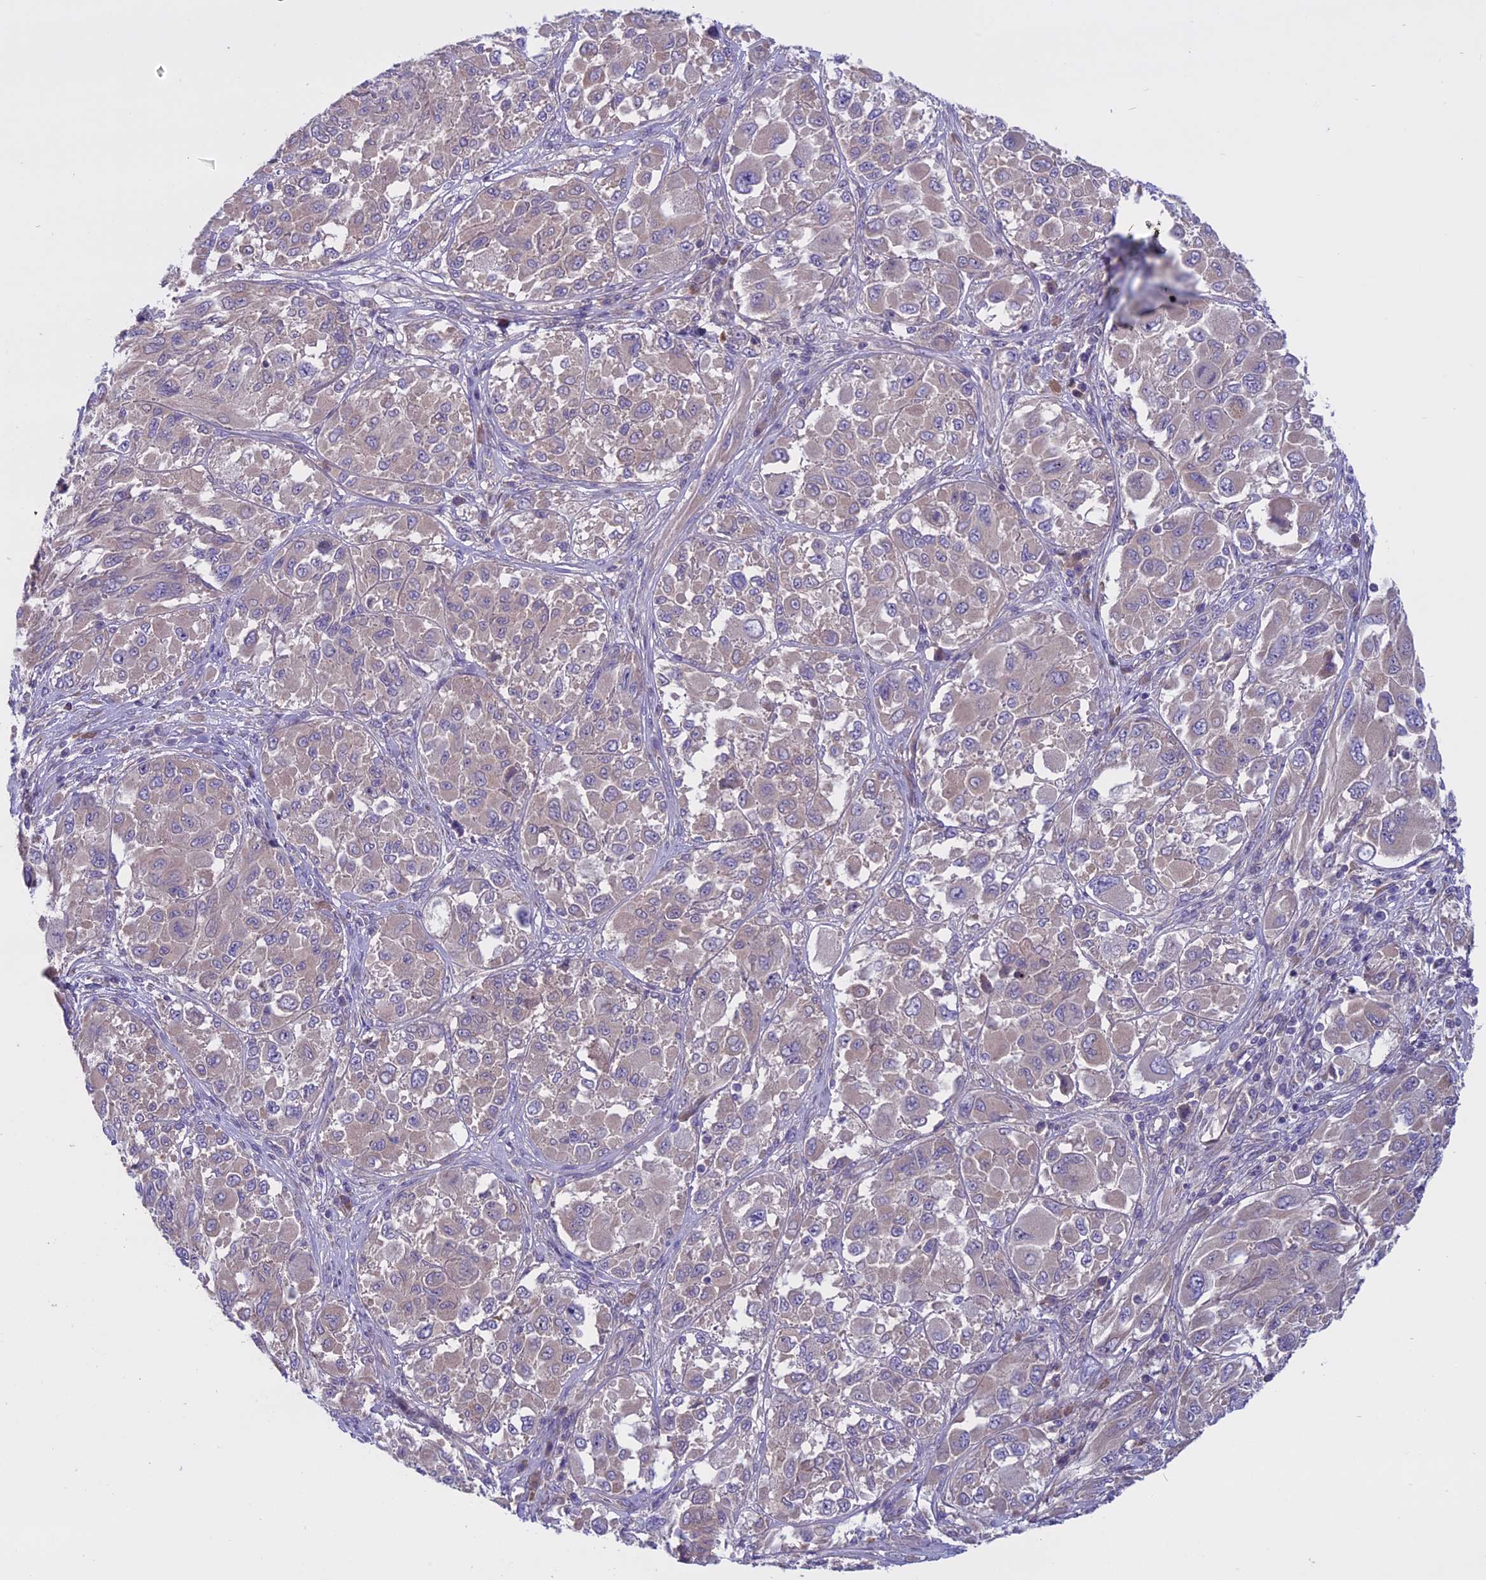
{"staining": {"intensity": "negative", "quantity": "none", "location": "none"}, "tissue": "melanoma", "cell_type": "Tumor cells", "image_type": "cancer", "snomed": [{"axis": "morphology", "description": "Malignant melanoma, NOS"}, {"axis": "topography", "description": "Skin"}], "caption": "The immunohistochemistry (IHC) photomicrograph has no significant staining in tumor cells of malignant melanoma tissue.", "gene": "DCTN5", "patient": {"sex": "female", "age": 91}}